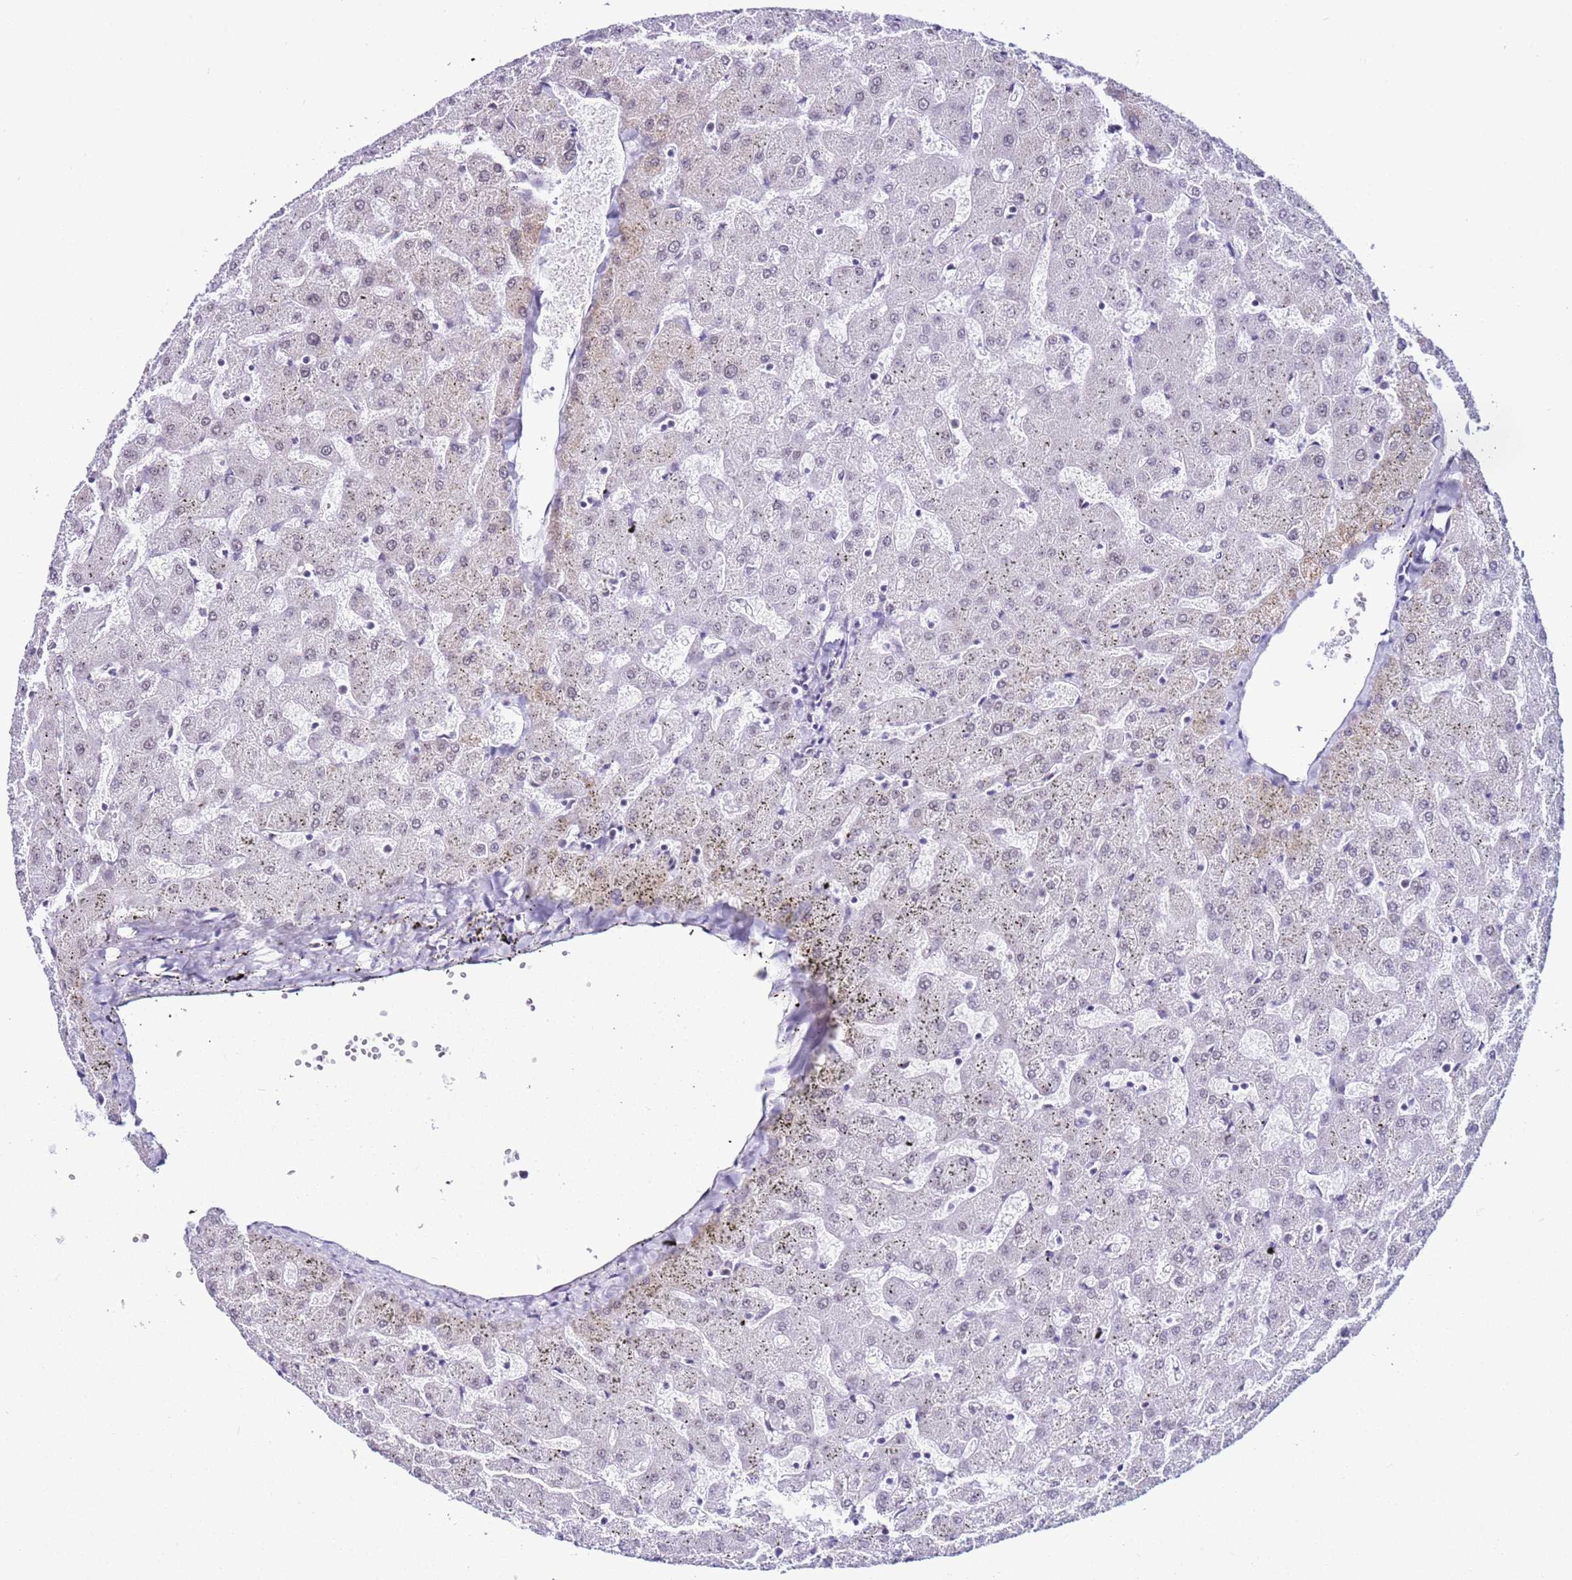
{"staining": {"intensity": "negative", "quantity": "none", "location": "none"}, "tissue": "liver", "cell_type": "Cholangiocytes", "image_type": "normal", "snomed": [{"axis": "morphology", "description": "Normal tissue, NOS"}, {"axis": "topography", "description": "Liver"}], "caption": "Immunohistochemistry of unremarkable human liver shows no staining in cholangiocytes.", "gene": "DHX15", "patient": {"sex": "female", "age": 63}}